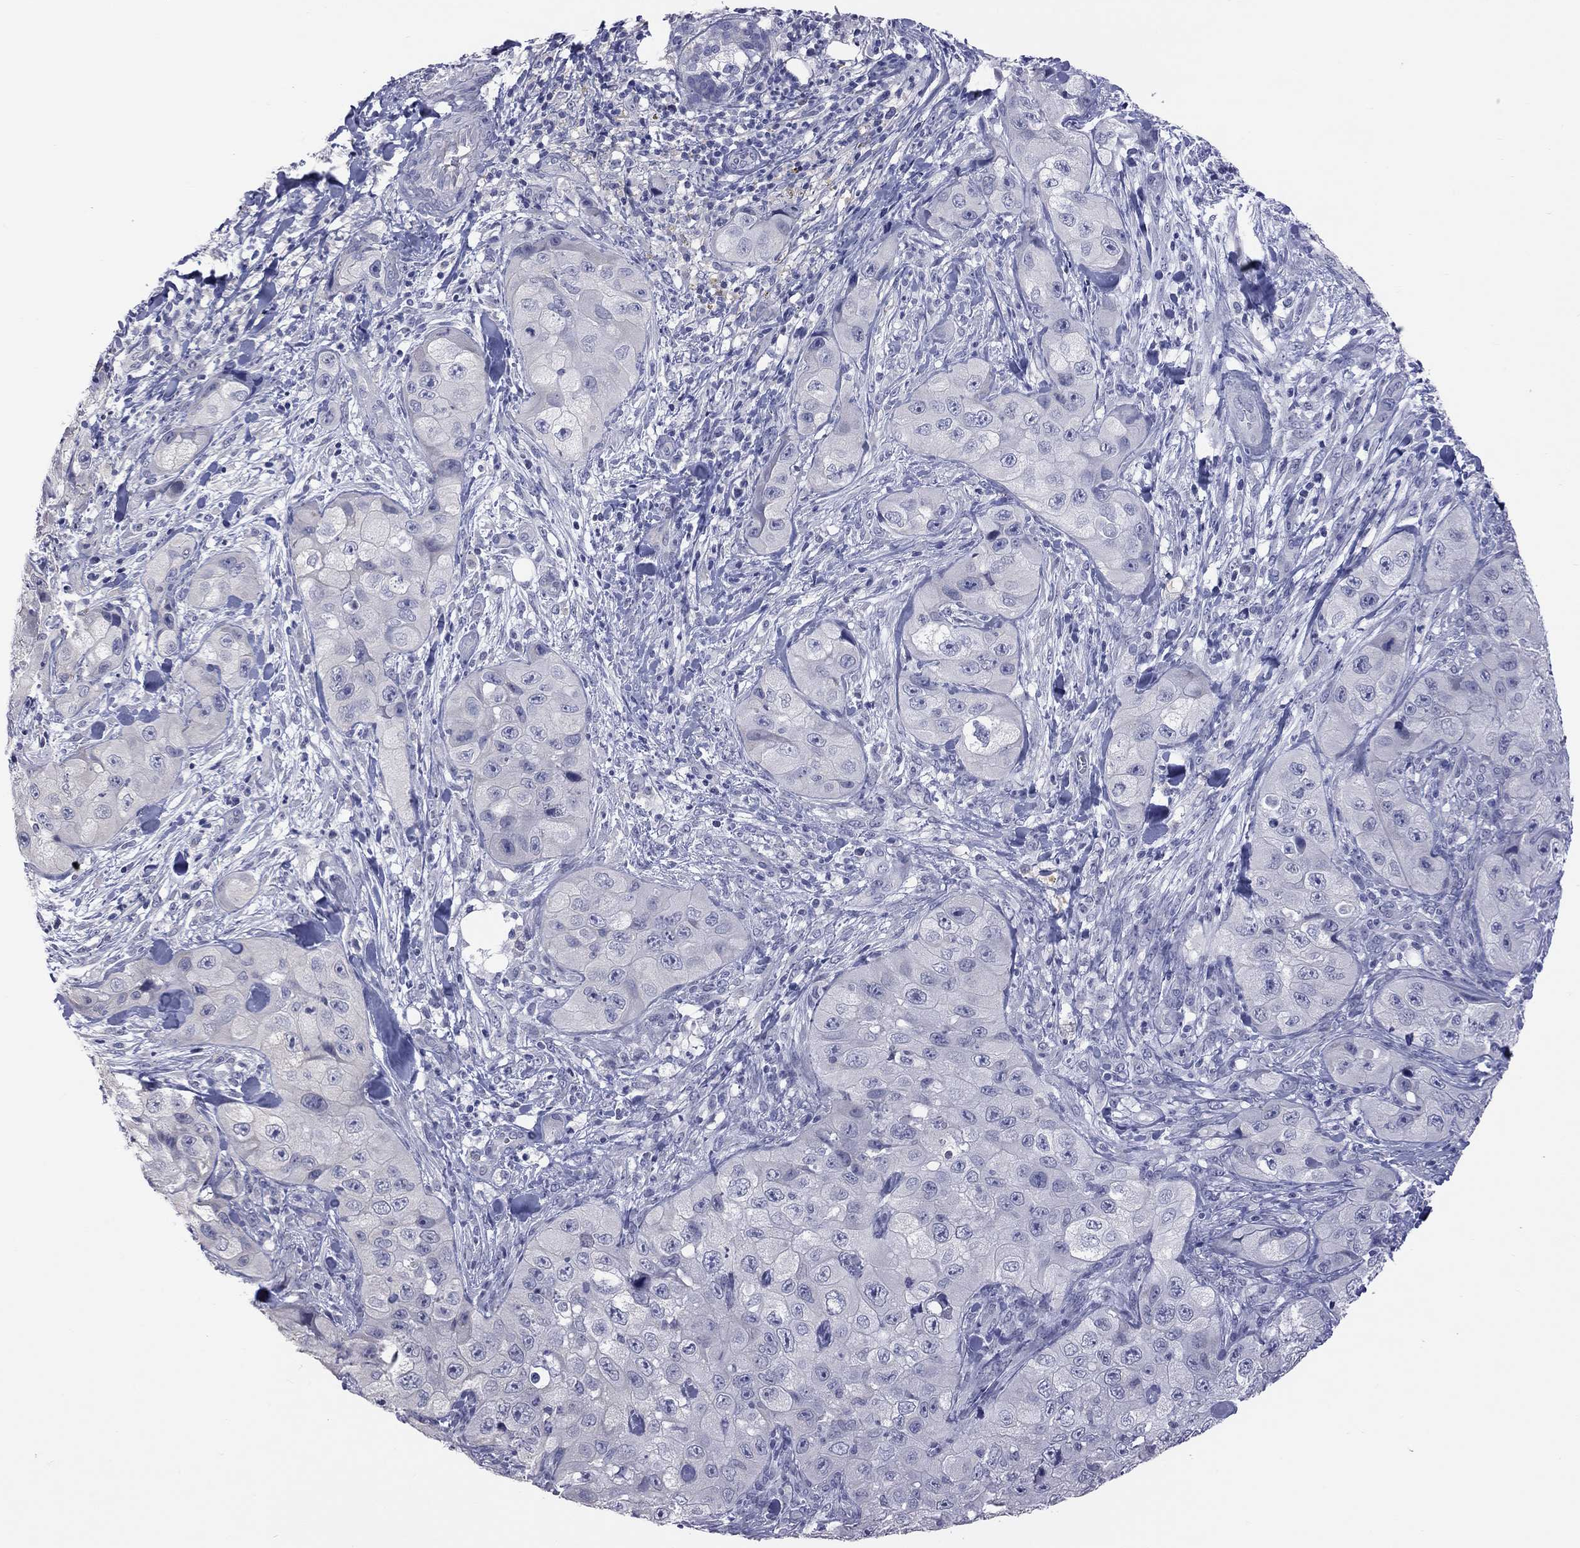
{"staining": {"intensity": "negative", "quantity": "none", "location": "none"}, "tissue": "skin cancer", "cell_type": "Tumor cells", "image_type": "cancer", "snomed": [{"axis": "morphology", "description": "Squamous cell carcinoma, NOS"}, {"axis": "topography", "description": "Skin"}, {"axis": "topography", "description": "Subcutis"}], "caption": "Micrograph shows no protein staining in tumor cells of skin cancer tissue.", "gene": "HYLS1", "patient": {"sex": "male", "age": 73}}